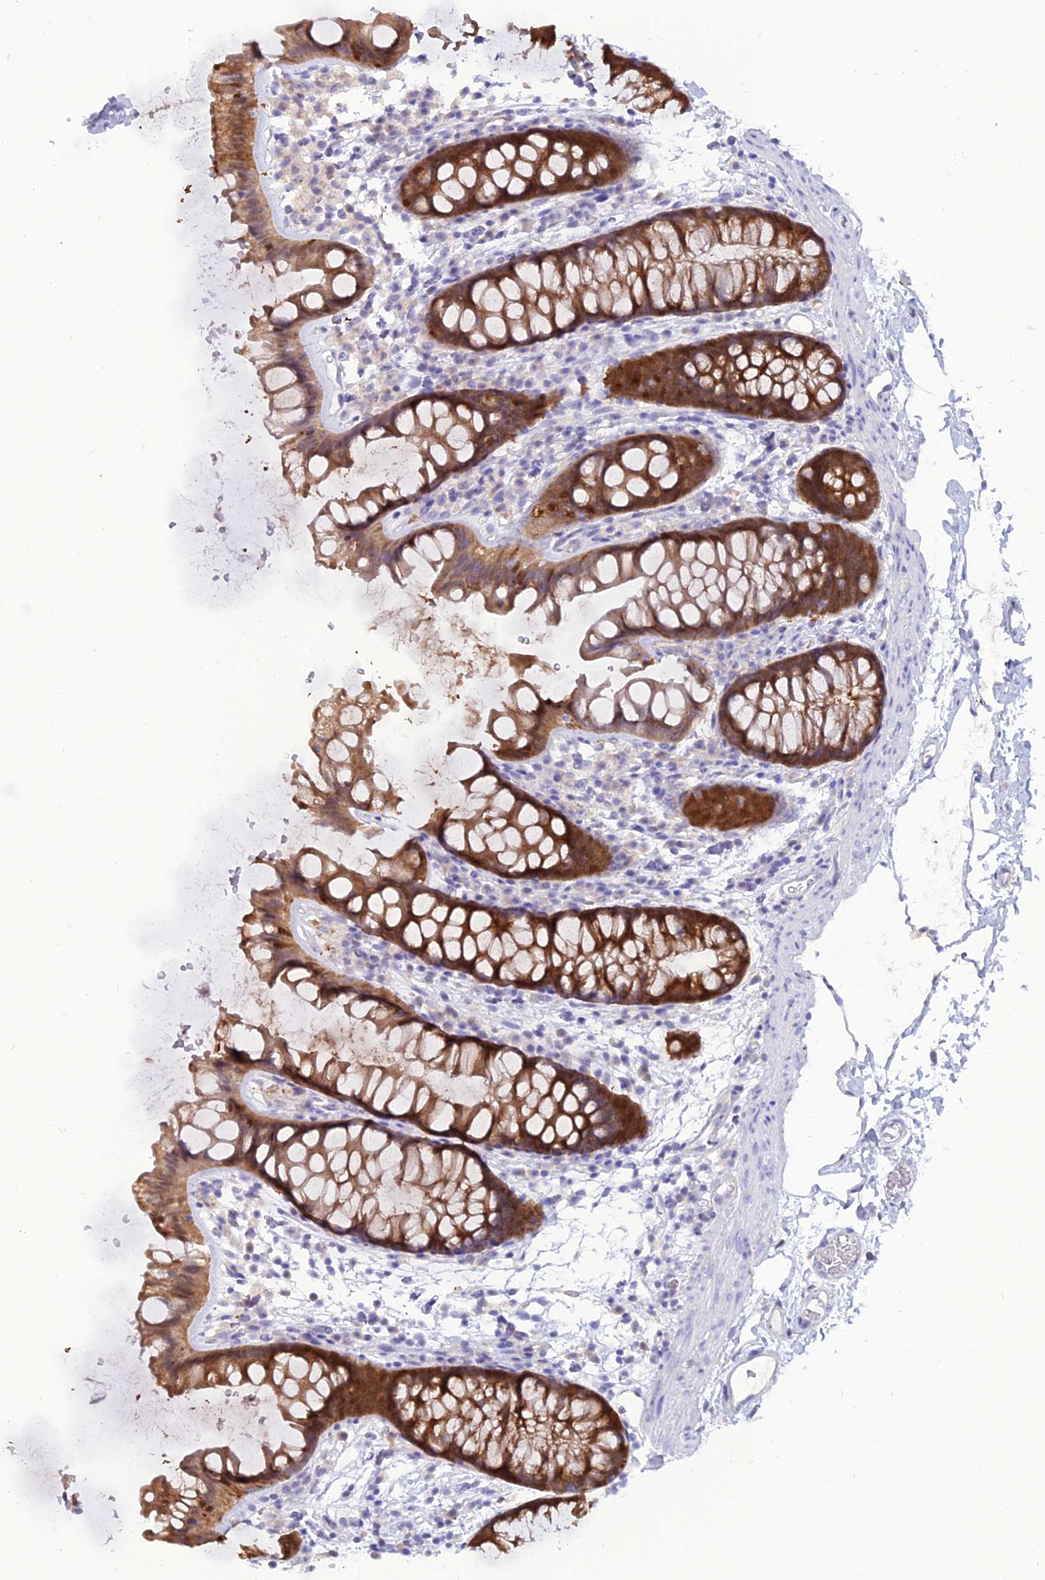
{"staining": {"intensity": "negative", "quantity": "none", "location": "none"}, "tissue": "colon", "cell_type": "Endothelial cells", "image_type": "normal", "snomed": [{"axis": "morphology", "description": "Normal tissue, NOS"}, {"axis": "topography", "description": "Colon"}], "caption": "Immunohistochemistry (IHC) image of normal colon: human colon stained with DAB demonstrates no significant protein positivity in endothelial cells. (DAB IHC visualized using brightfield microscopy, high magnification).", "gene": "GNPNAT1", "patient": {"sex": "female", "age": 62}}